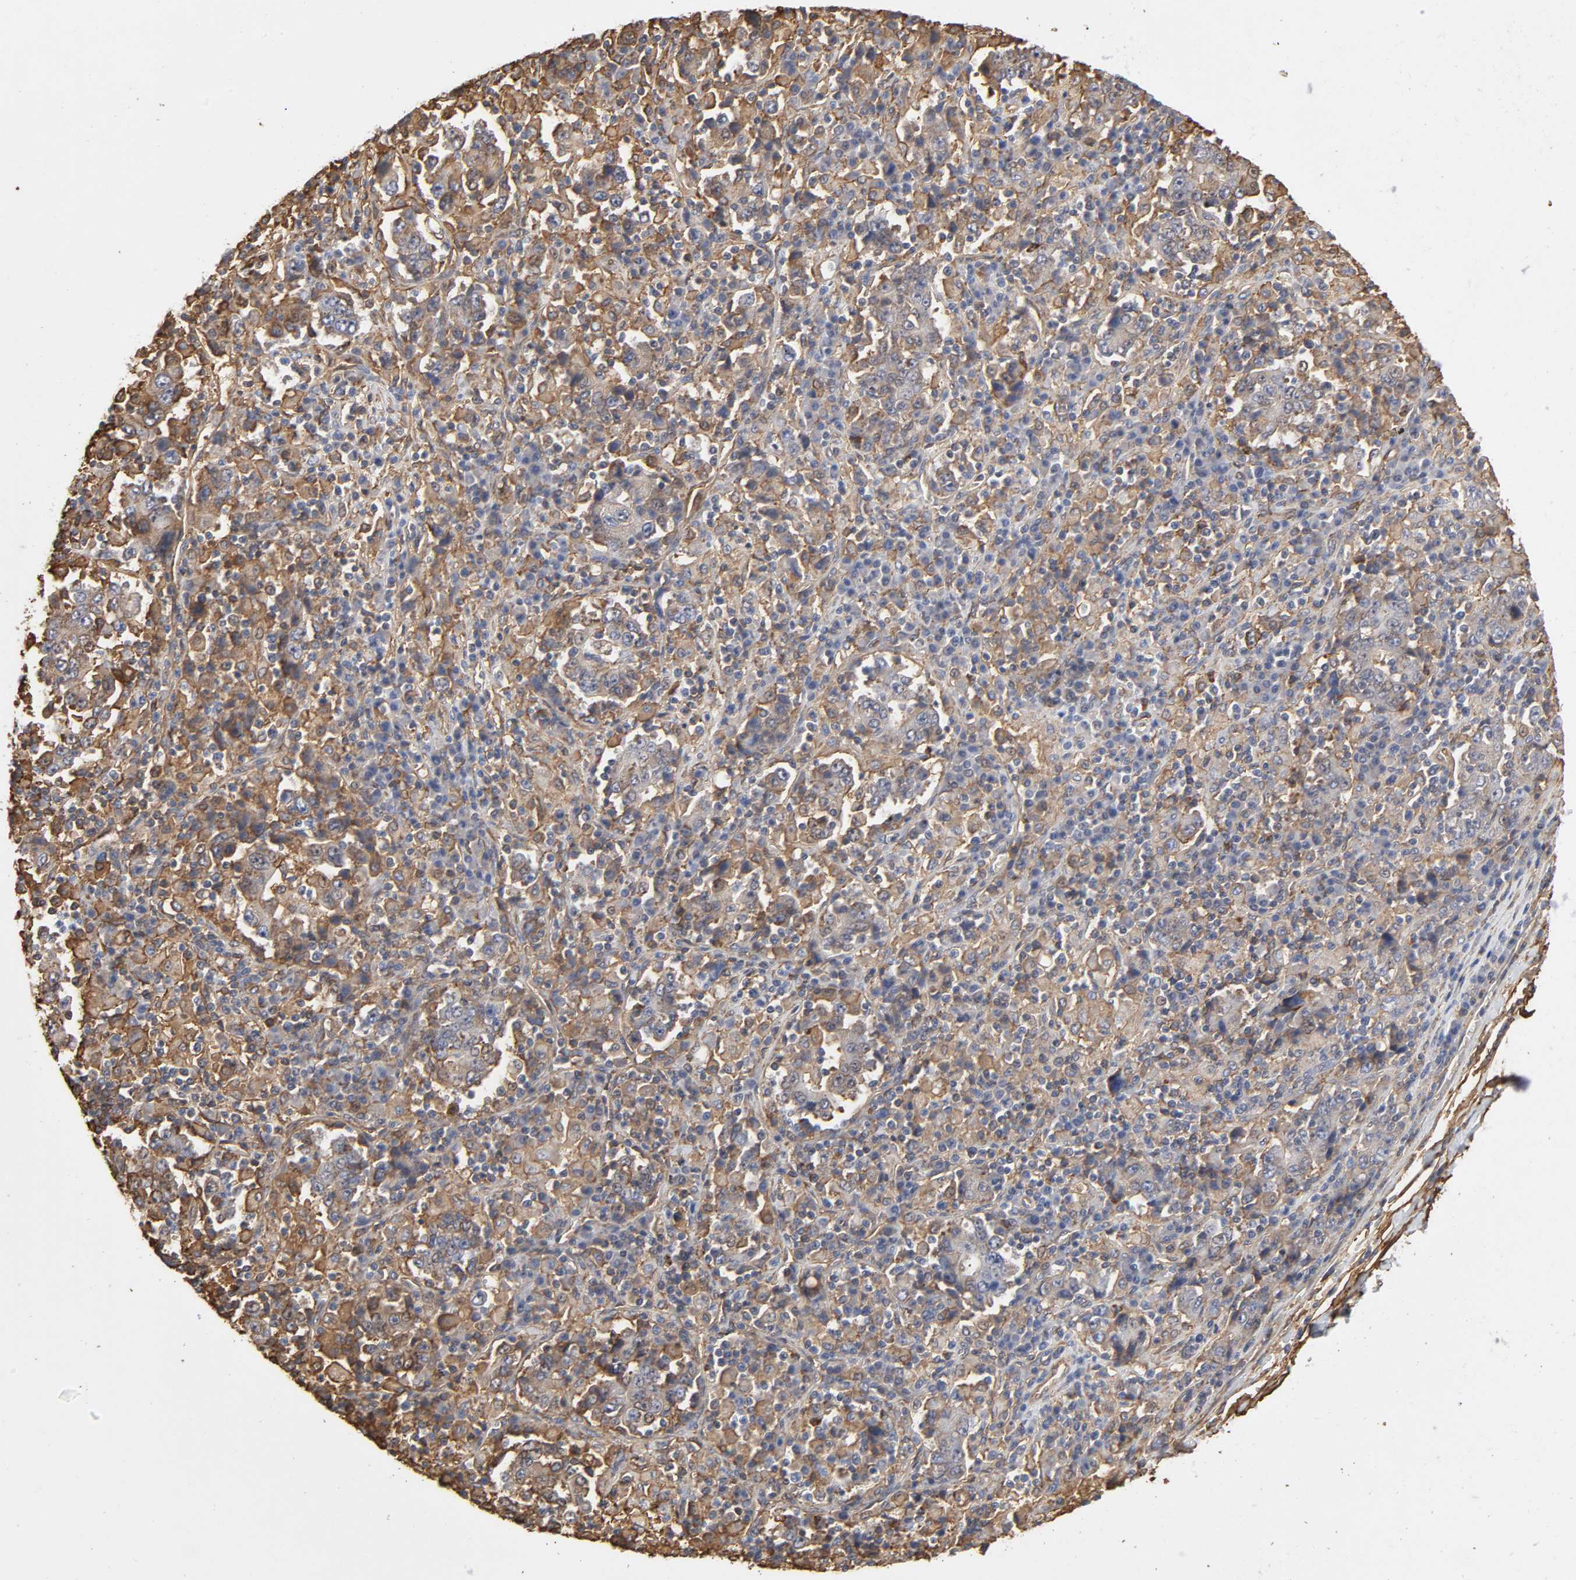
{"staining": {"intensity": "moderate", "quantity": ">75%", "location": "cytoplasmic/membranous"}, "tissue": "stomach cancer", "cell_type": "Tumor cells", "image_type": "cancer", "snomed": [{"axis": "morphology", "description": "Normal tissue, NOS"}, {"axis": "morphology", "description": "Adenocarcinoma, NOS"}, {"axis": "topography", "description": "Stomach, upper"}, {"axis": "topography", "description": "Stomach"}], "caption": "A medium amount of moderate cytoplasmic/membranous positivity is present in about >75% of tumor cells in stomach cancer (adenocarcinoma) tissue.", "gene": "ANXA2", "patient": {"sex": "male", "age": 59}}